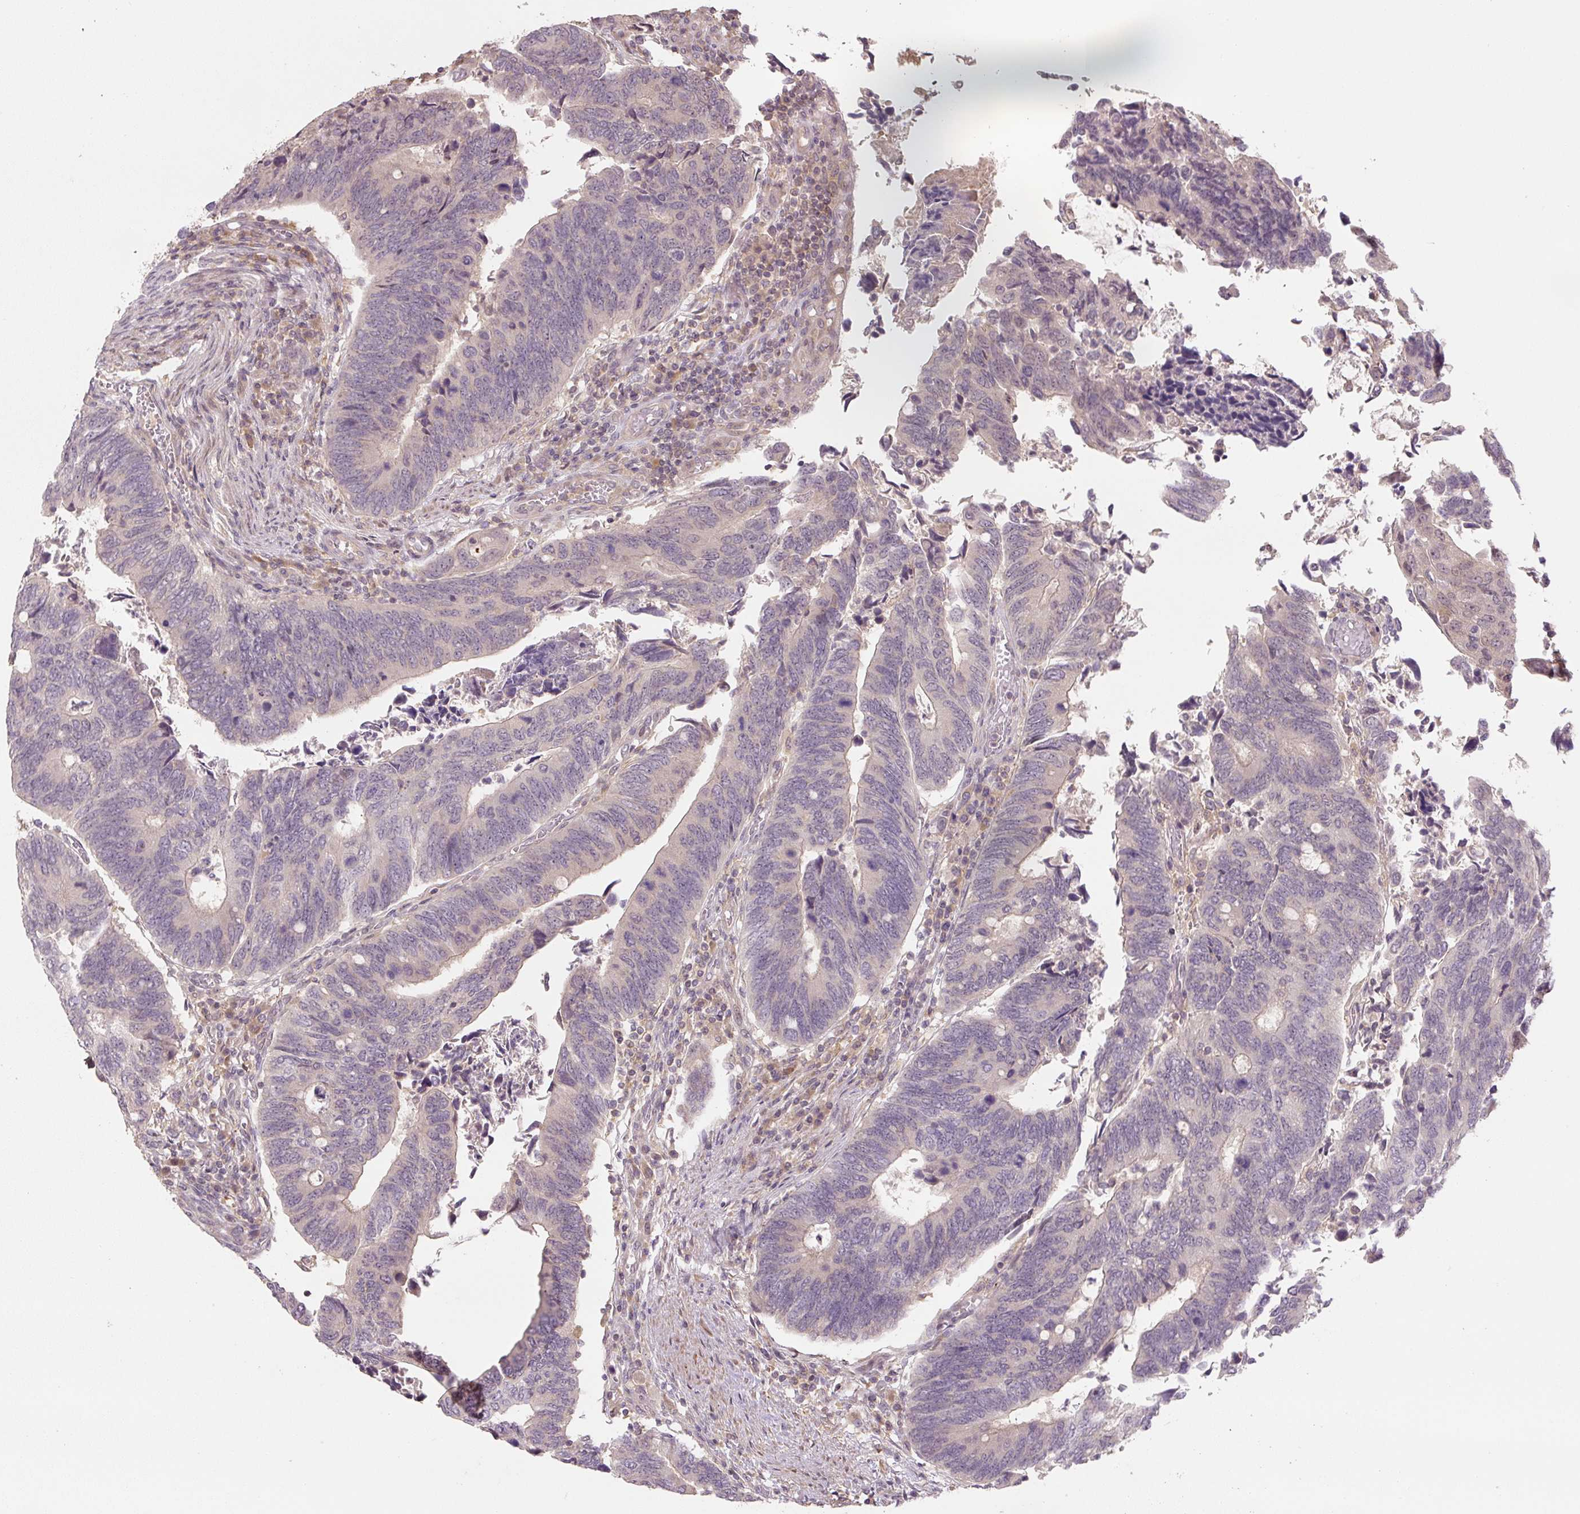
{"staining": {"intensity": "weak", "quantity": "<25%", "location": "cytoplasmic/membranous"}, "tissue": "colorectal cancer", "cell_type": "Tumor cells", "image_type": "cancer", "snomed": [{"axis": "morphology", "description": "Adenocarcinoma, NOS"}, {"axis": "topography", "description": "Colon"}], "caption": "Colorectal cancer (adenocarcinoma) stained for a protein using immunohistochemistry (IHC) exhibits no staining tumor cells.", "gene": "C2orf73", "patient": {"sex": "male", "age": 87}}